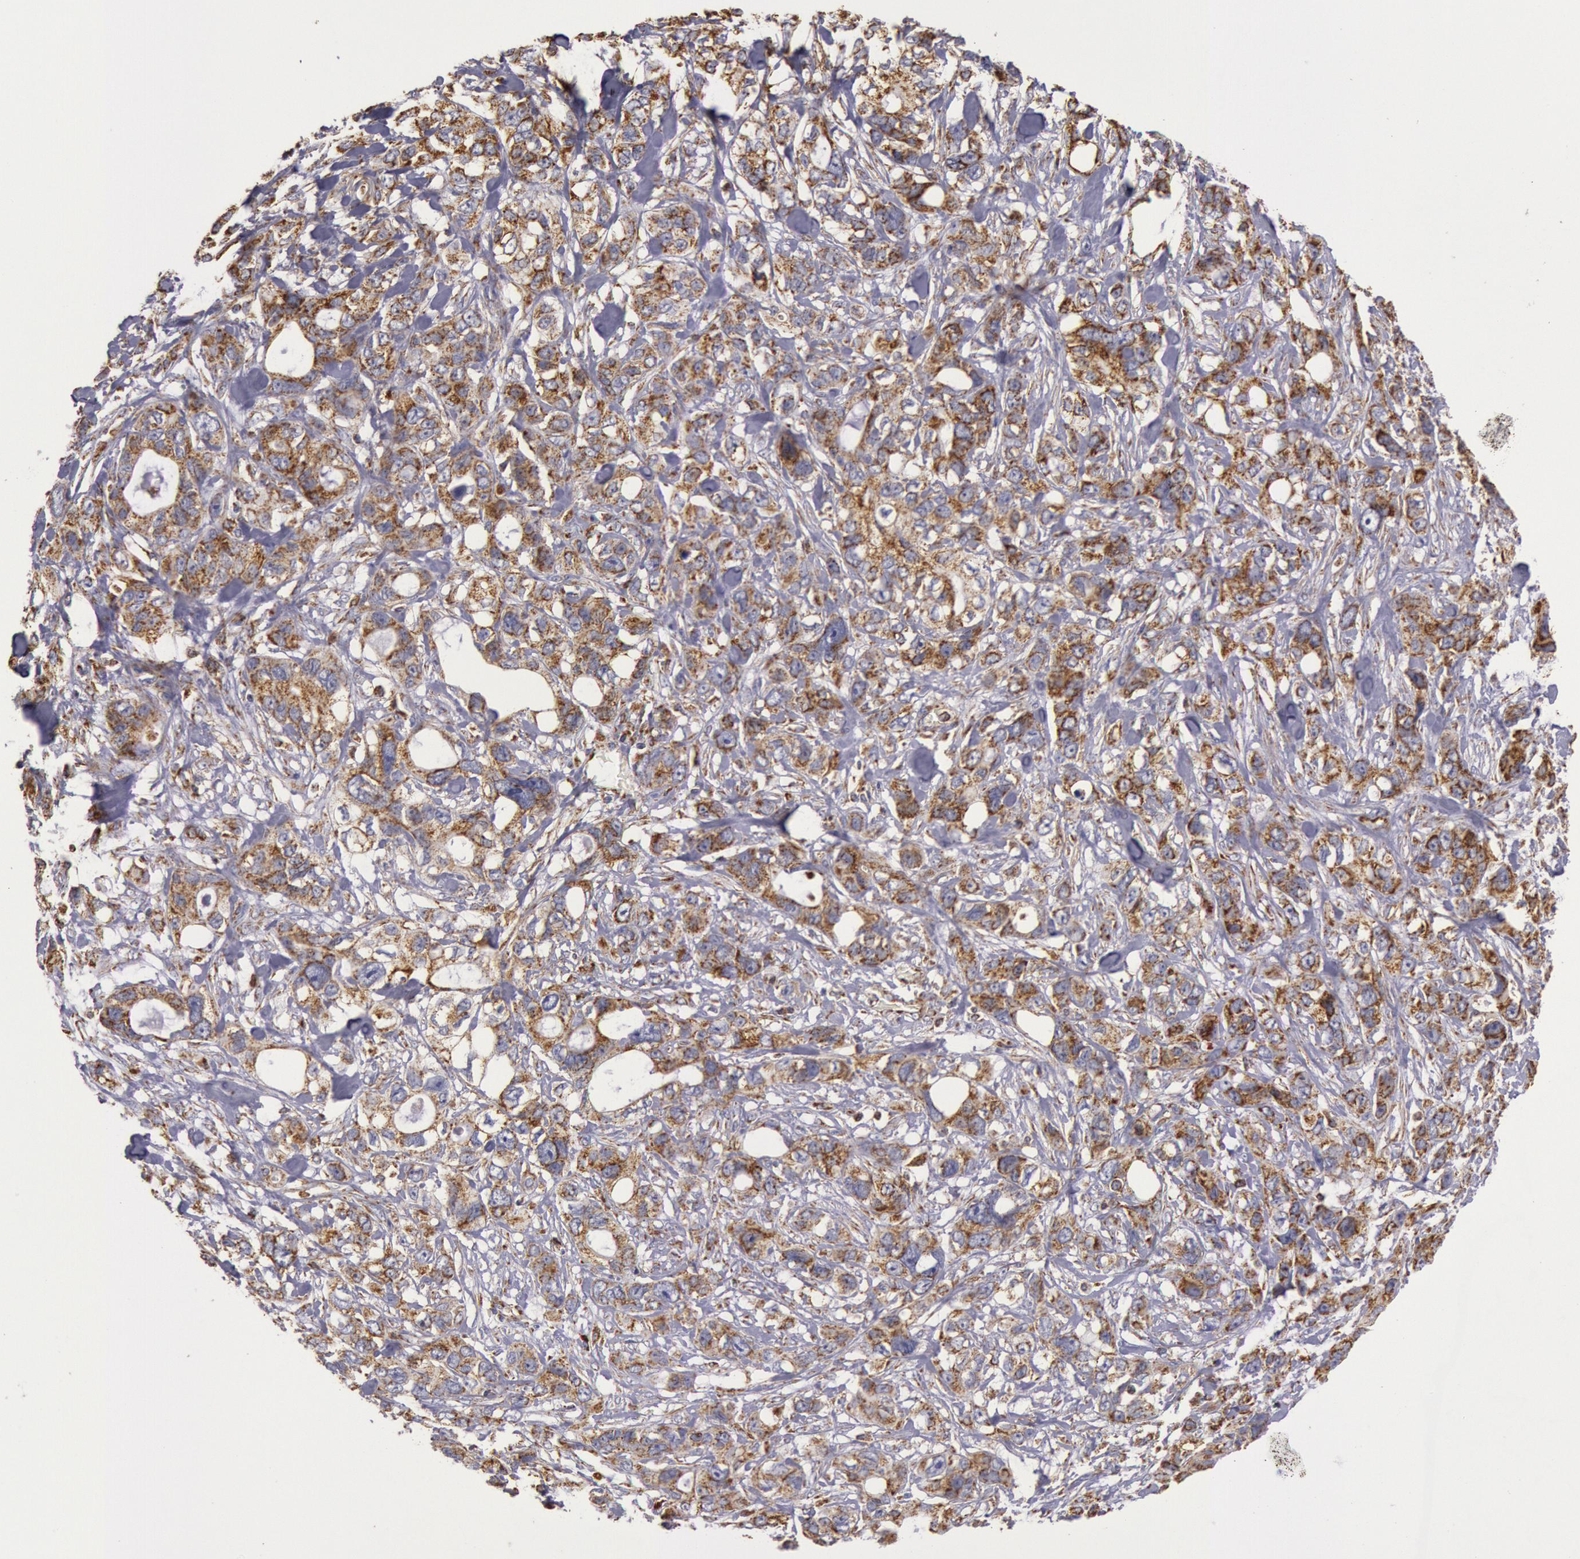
{"staining": {"intensity": "moderate", "quantity": ">75%", "location": "cytoplasmic/membranous"}, "tissue": "stomach cancer", "cell_type": "Tumor cells", "image_type": "cancer", "snomed": [{"axis": "morphology", "description": "Adenocarcinoma, NOS"}, {"axis": "topography", "description": "Stomach, upper"}], "caption": "IHC of human stomach cancer shows medium levels of moderate cytoplasmic/membranous expression in about >75% of tumor cells.", "gene": "CYC1", "patient": {"sex": "male", "age": 47}}